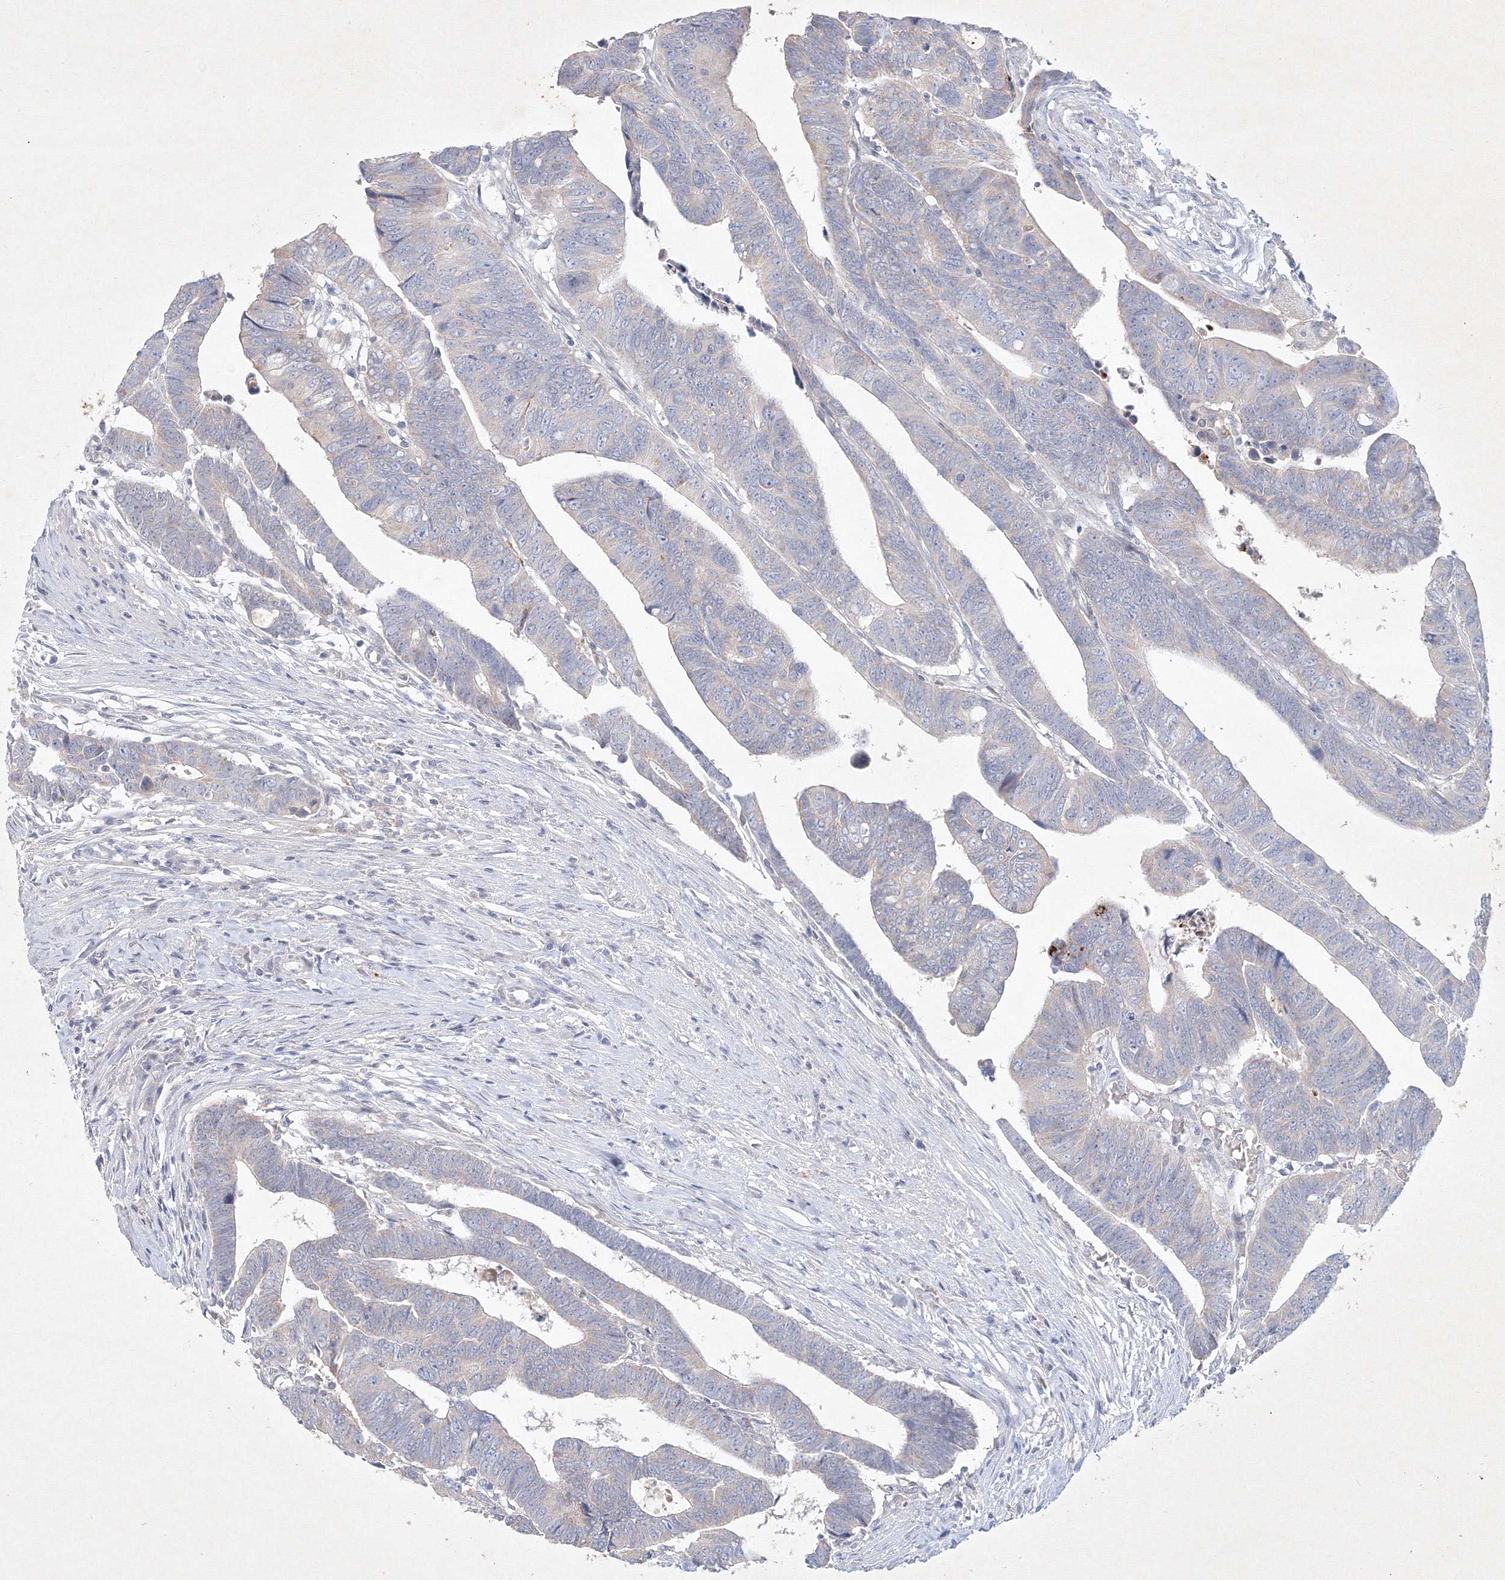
{"staining": {"intensity": "negative", "quantity": "none", "location": "none"}, "tissue": "colorectal cancer", "cell_type": "Tumor cells", "image_type": "cancer", "snomed": [{"axis": "morphology", "description": "Adenocarcinoma, NOS"}, {"axis": "topography", "description": "Rectum"}], "caption": "A histopathology image of human colorectal cancer is negative for staining in tumor cells. Brightfield microscopy of immunohistochemistry (IHC) stained with DAB (3,3'-diaminobenzidine) (brown) and hematoxylin (blue), captured at high magnification.", "gene": "CXXC4", "patient": {"sex": "female", "age": 65}}